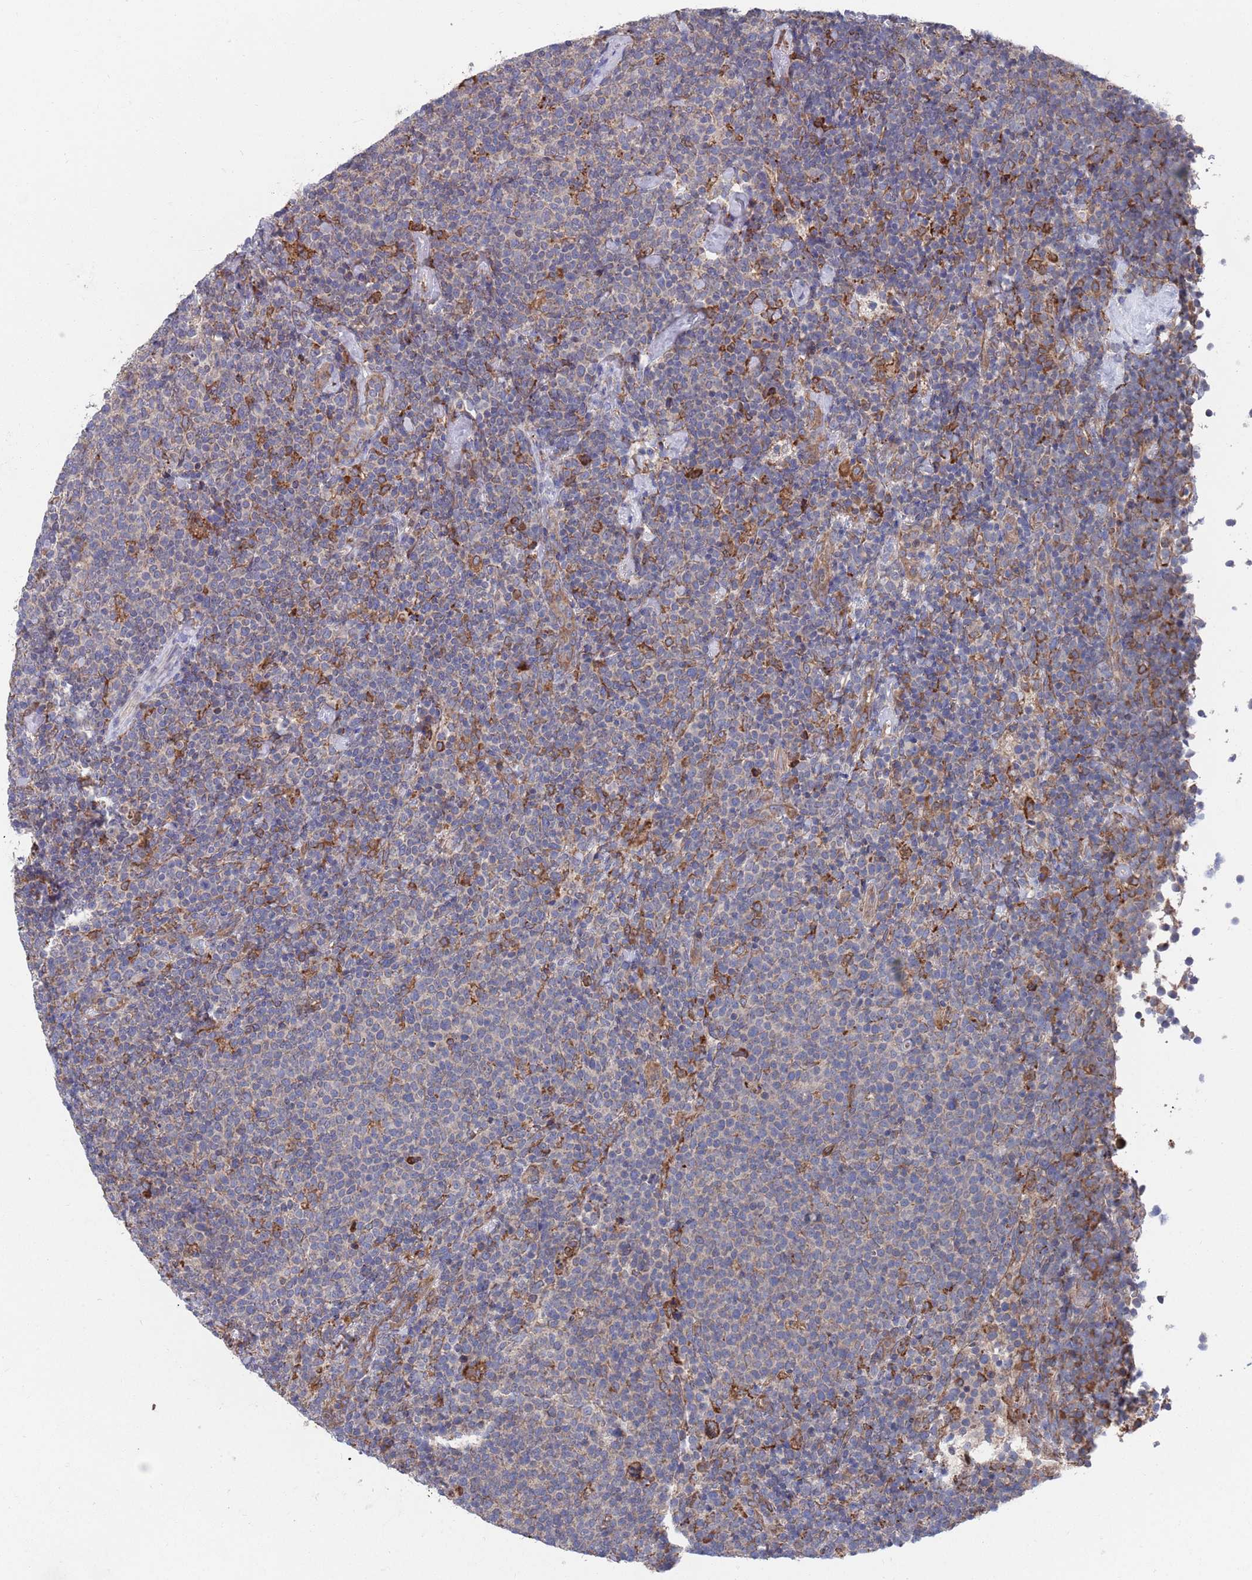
{"staining": {"intensity": "negative", "quantity": "none", "location": "none"}, "tissue": "lymphoma", "cell_type": "Tumor cells", "image_type": "cancer", "snomed": [{"axis": "morphology", "description": "Malignant lymphoma, non-Hodgkin's type, High grade"}, {"axis": "topography", "description": "Lymph node"}], "caption": "Tumor cells are negative for brown protein staining in lymphoma.", "gene": "GID8", "patient": {"sex": "male", "age": 61}}